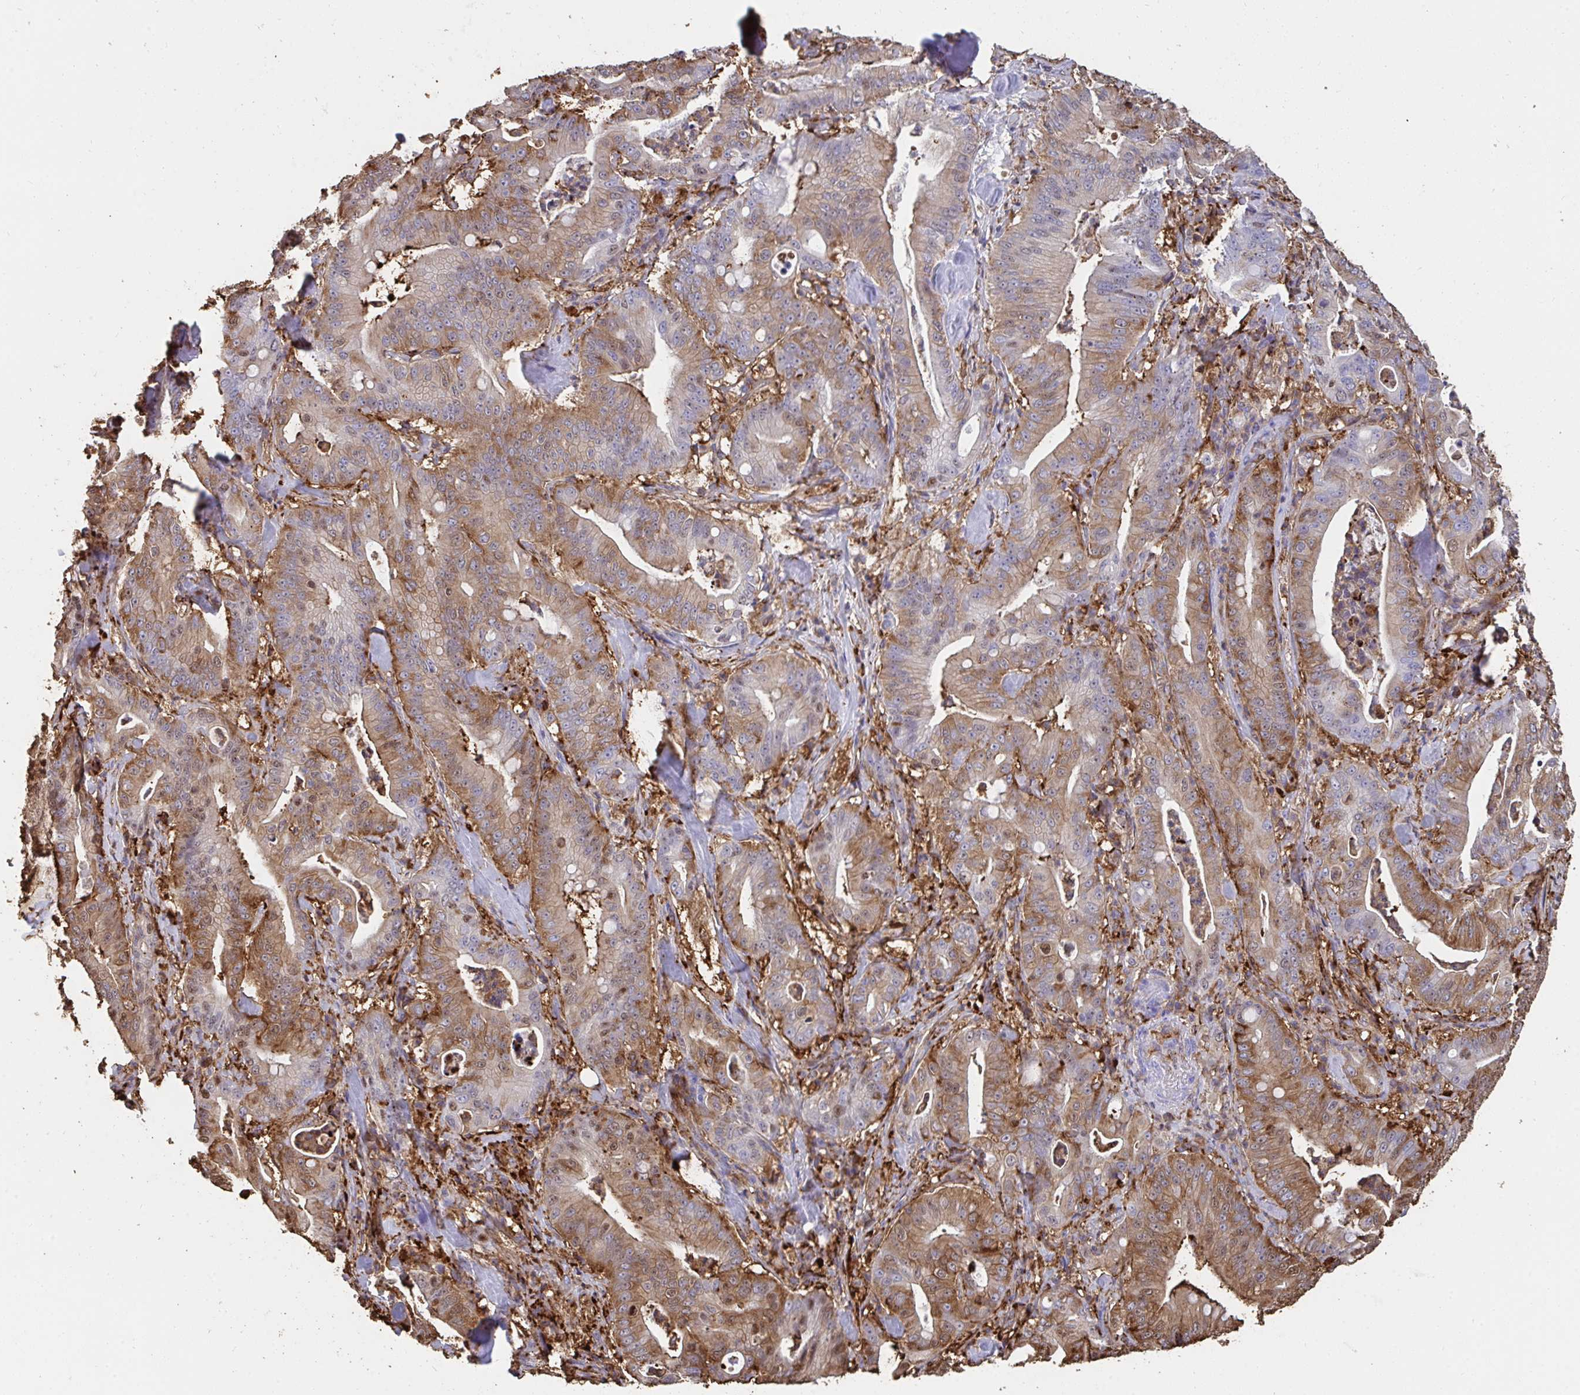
{"staining": {"intensity": "moderate", "quantity": ">75%", "location": "cytoplasmic/membranous"}, "tissue": "pancreatic cancer", "cell_type": "Tumor cells", "image_type": "cancer", "snomed": [{"axis": "morphology", "description": "Adenocarcinoma, NOS"}, {"axis": "topography", "description": "Pancreas"}], "caption": "The immunohistochemical stain labels moderate cytoplasmic/membranous expression in tumor cells of pancreatic cancer tissue. The staining is performed using DAB (3,3'-diaminobenzidine) brown chromogen to label protein expression. The nuclei are counter-stained blue using hematoxylin.", "gene": "CFL1", "patient": {"sex": "male", "age": 71}}